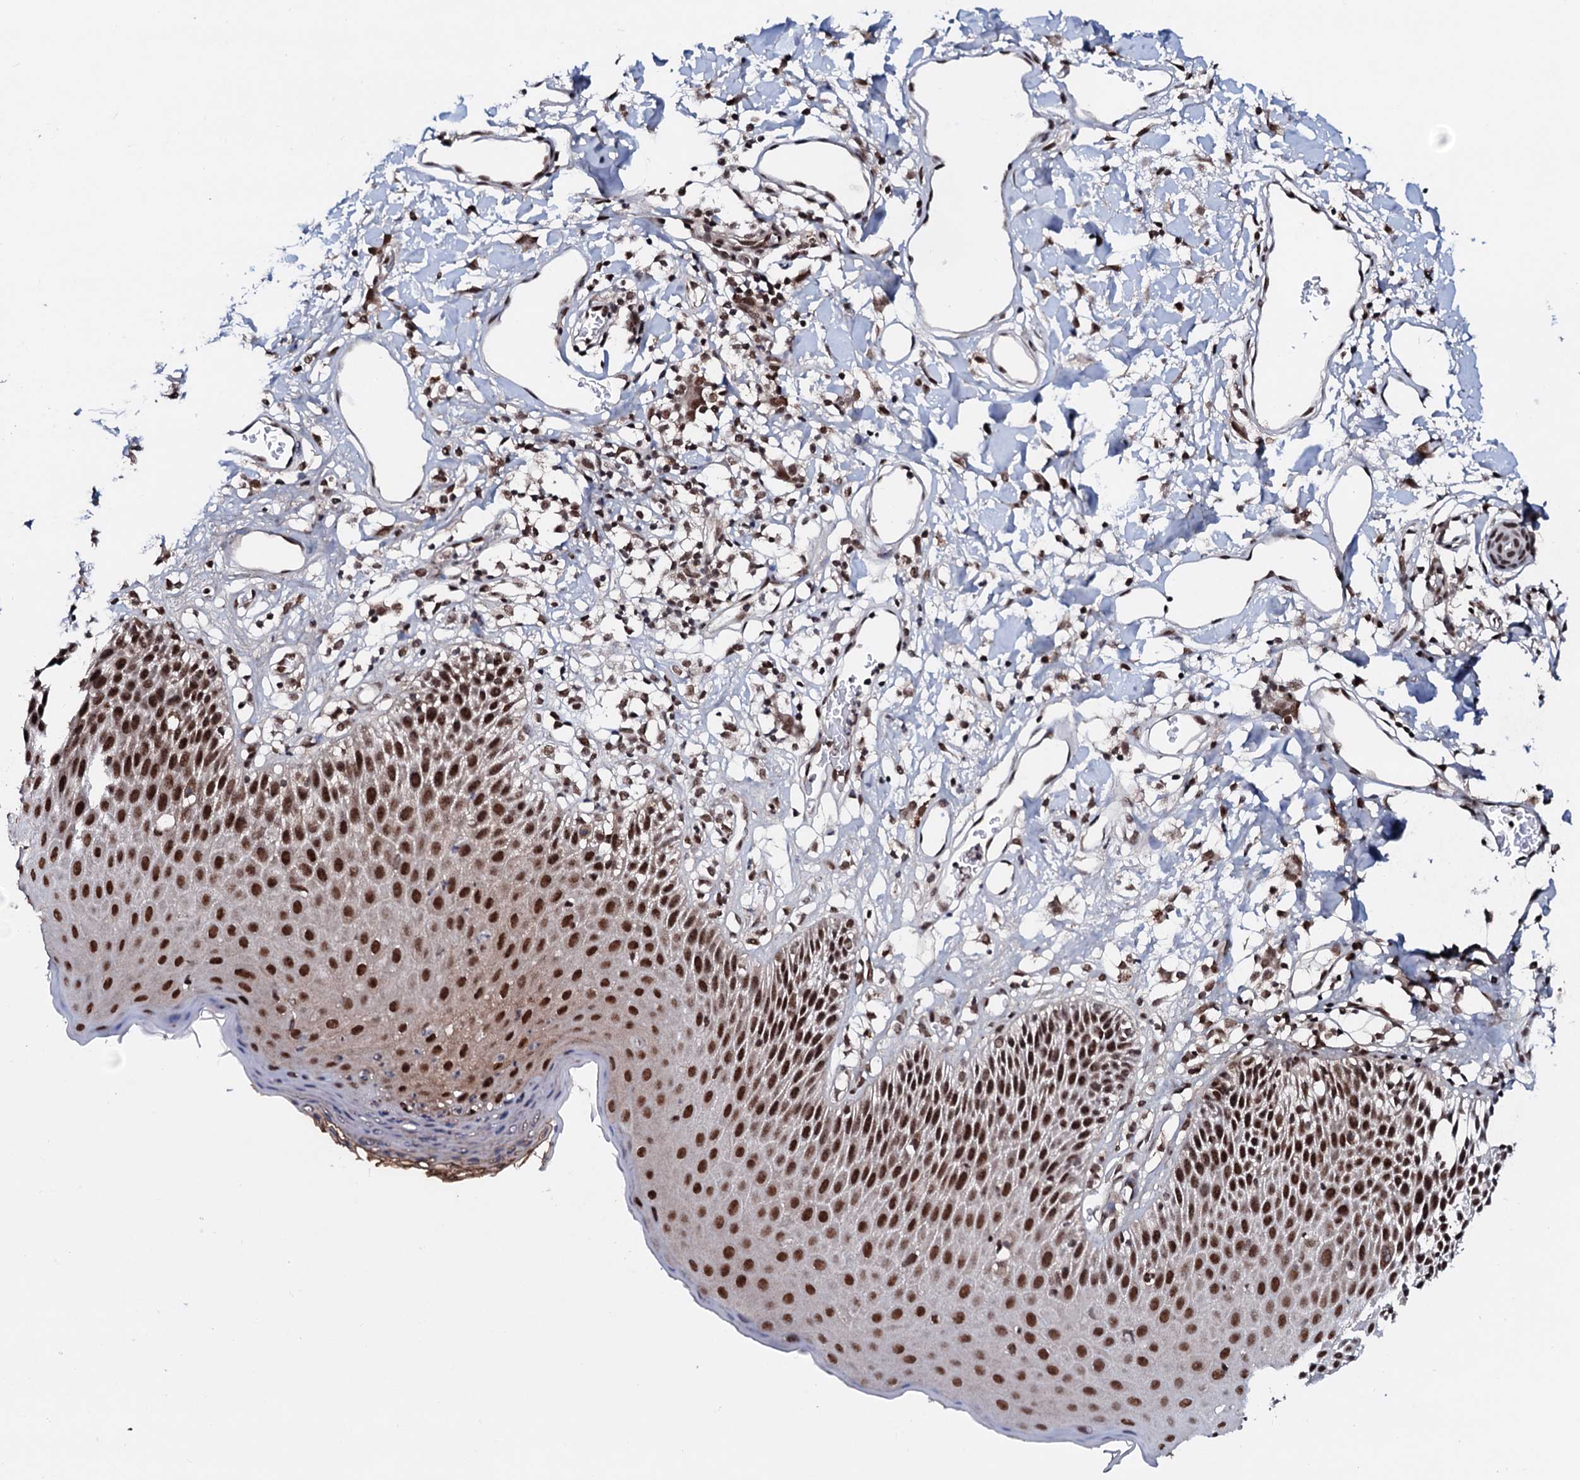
{"staining": {"intensity": "strong", "quantity": ">75%", "location": "nuclear"}, "tissue": "skin", "cell_type": "Epidermal cells", "image_type": "normal", "snomed": [{"axis": "morphology", "description": "Normal tissue, NOS"}, {"axis": "topography", "description": "Vulva"}], "caption": "Epidermal cells reveal strong nuclear expression in about >75% of cells in normal skin. (DAB (3,3'-diaminobenzidine) IHC, brown staining for protein, blue staining for nuclei).", "gene": "PRPF18", "patient": {"sex": "female", "age": 68}}